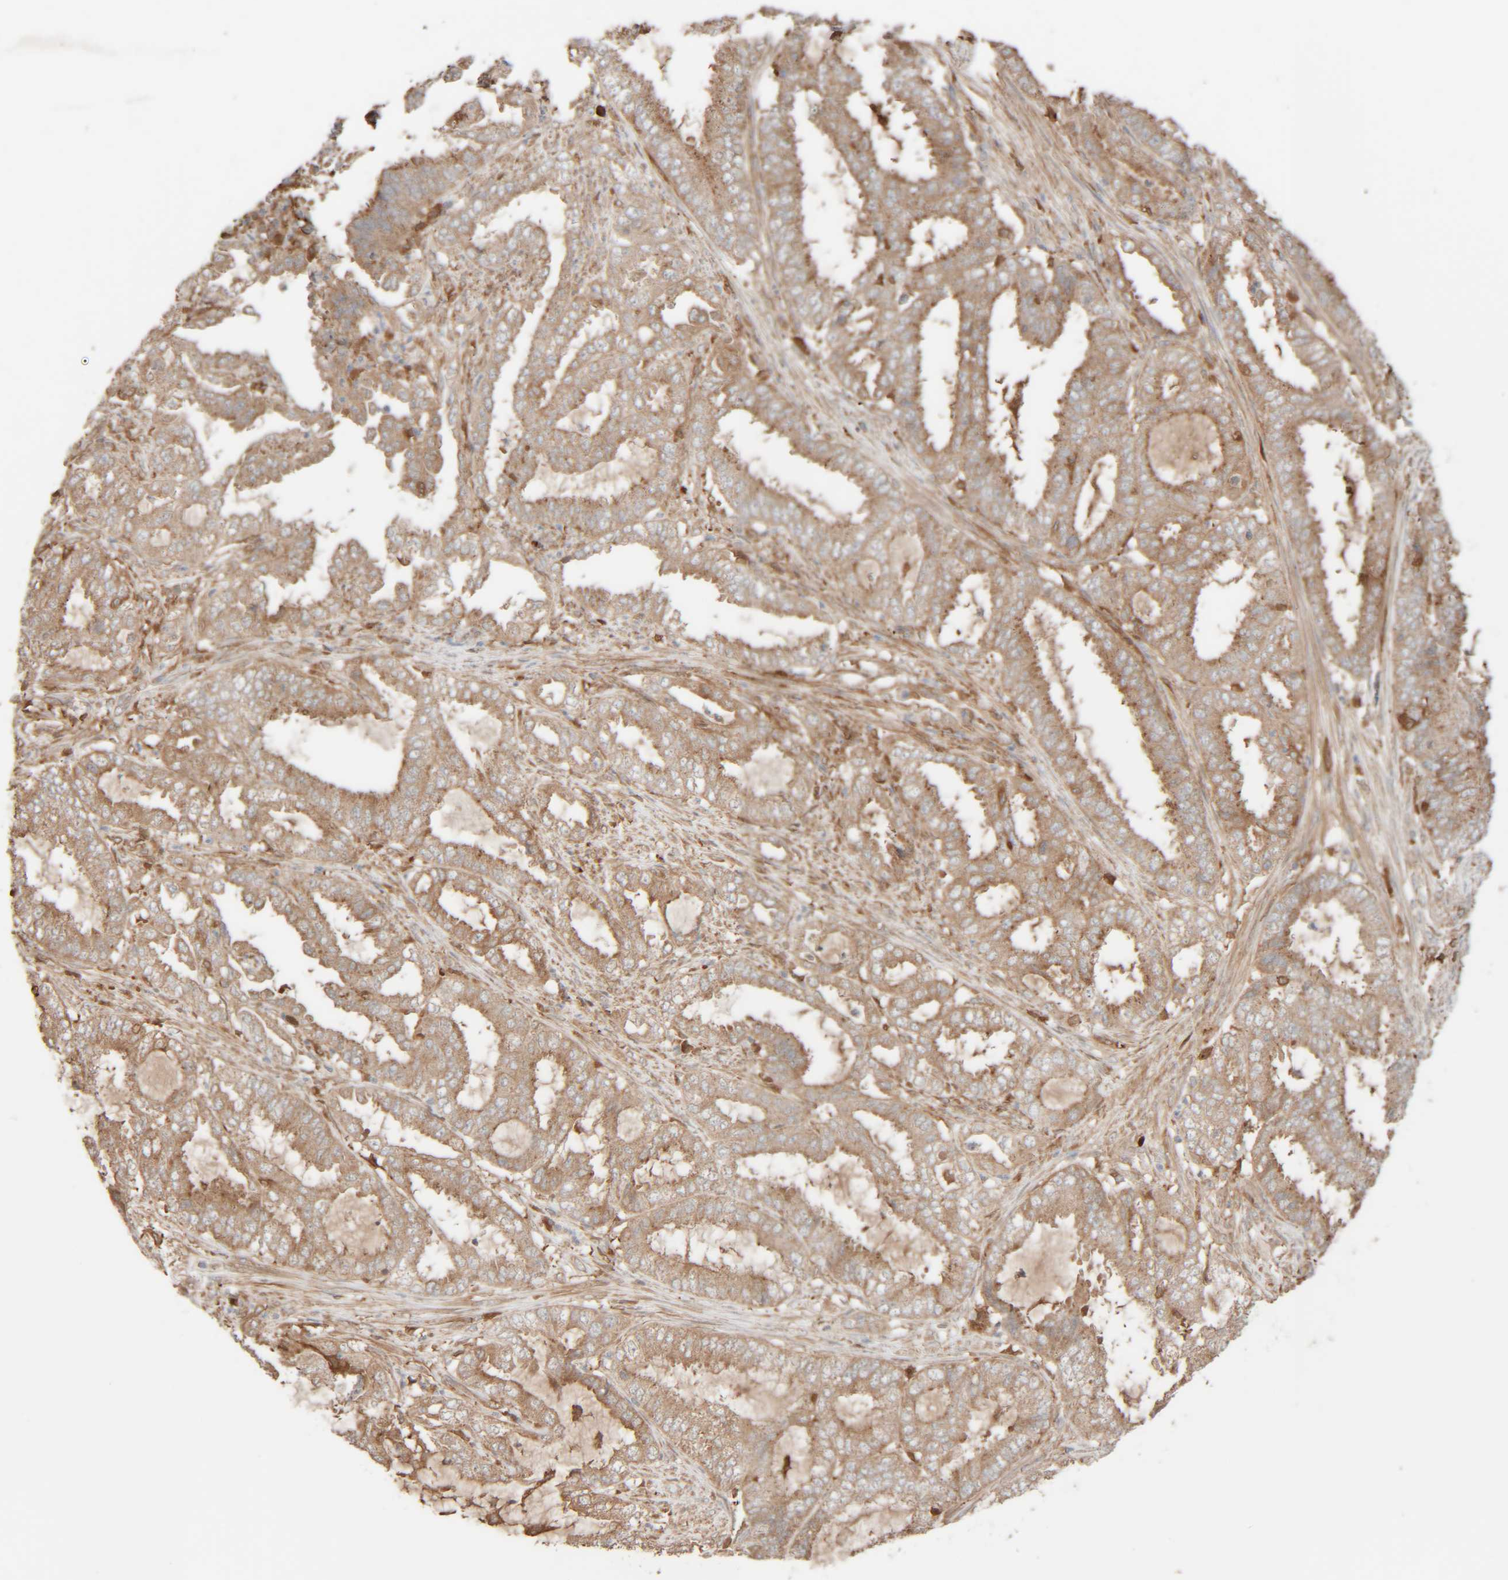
{"staining": {"intensity": "weak", "quantity": ">75%", "location": "cytoplasmic/membranous"}, "tissue": "endometrial cancer", "cell_type": "Tumor cells", "image_type": "cancer", "snomed": [{"axis": "morphology", "description": "Adenocarcinoma, NOS"}, {"axis": "topography", "description": "Endometrium"}], "caption": "Adenocarcinoma (endometrial) stained with immunohistochemistry displays weak cytoplasmic/membranous positivity in about >75% of tumor cells.", "gene": "TMEM192", "patient": {"sex": "female", "age": 51}}